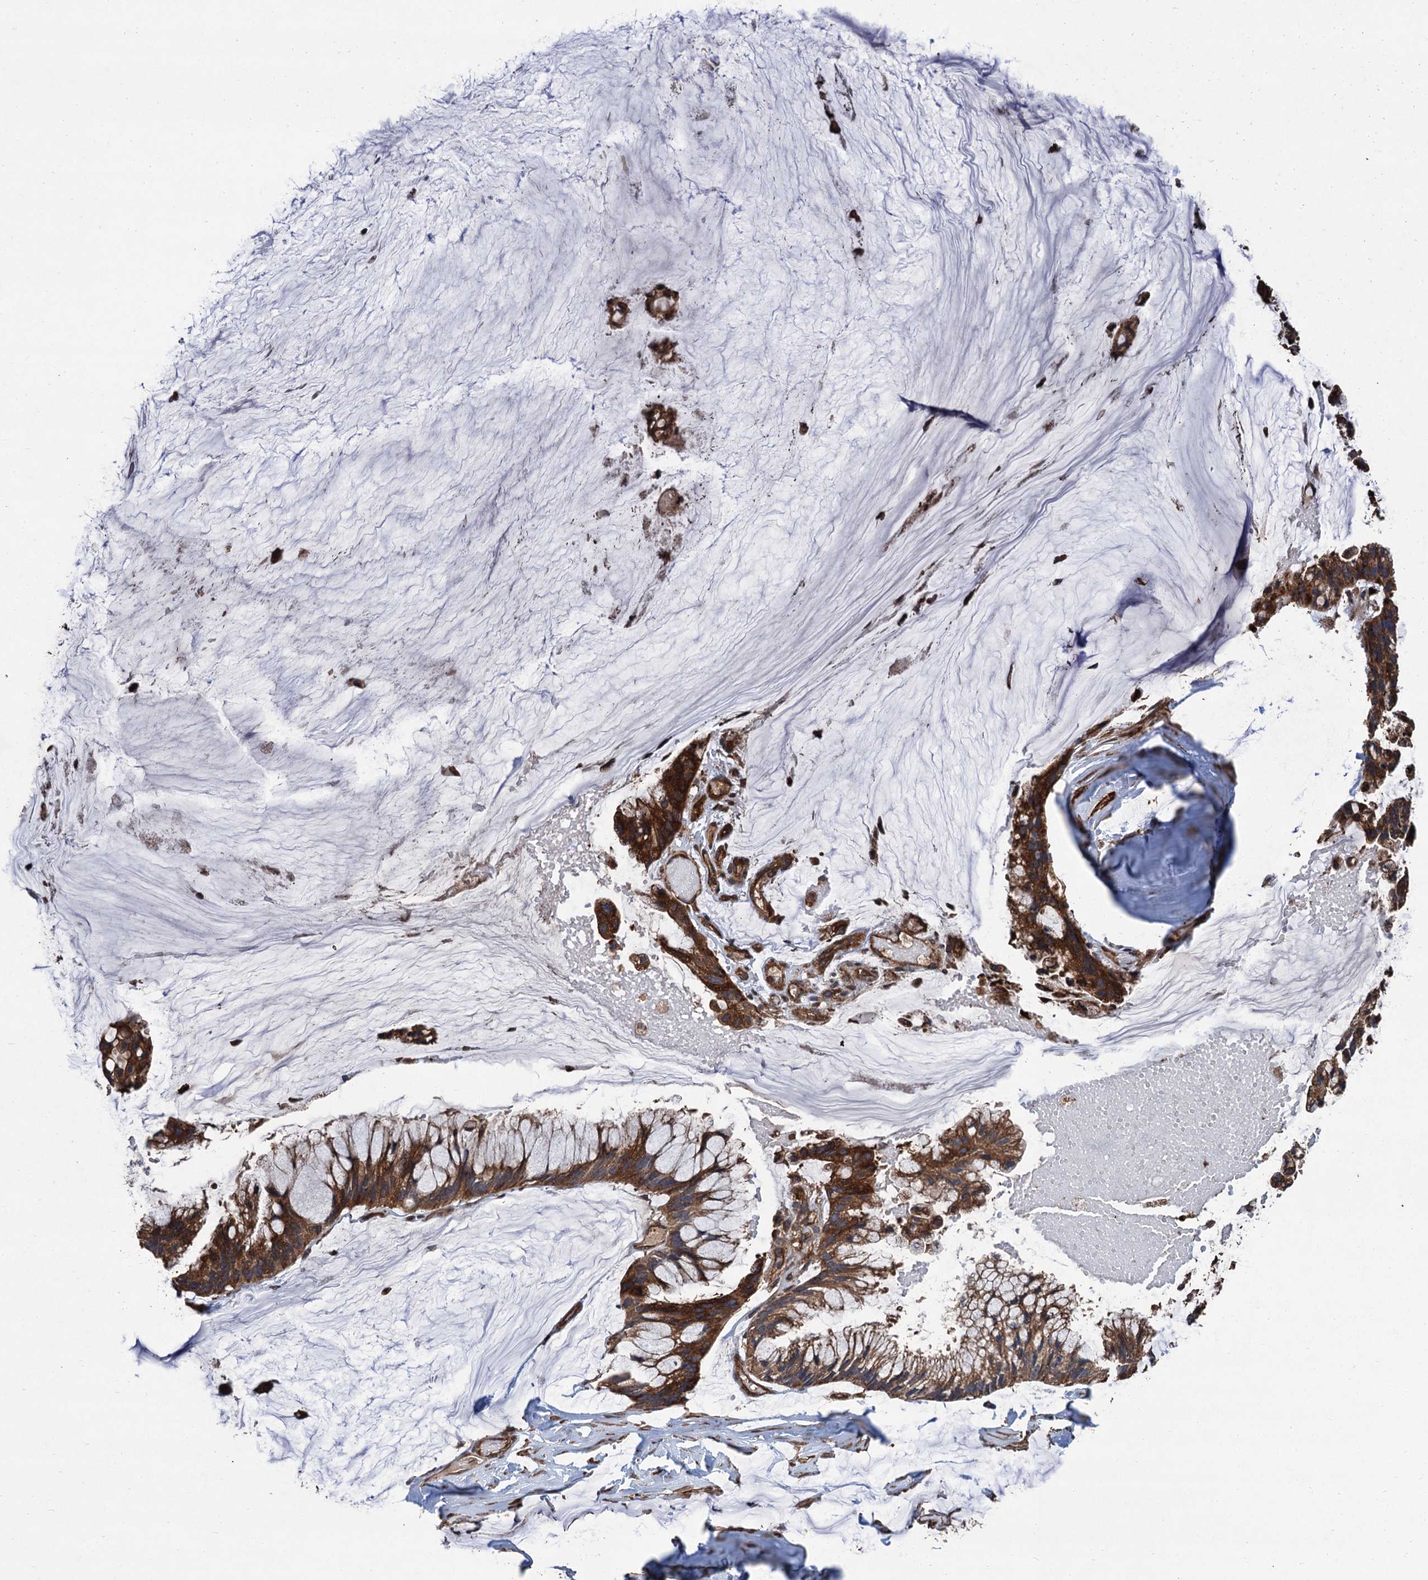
{"staining": {"intensity": "strong", "quantity": ">75%", "location": "cytoplasmic/membranous"}, "tissue": "ovarian cancer", "cell_type": "Tumor cells", "image_type": "cancer", "snomed": [{"axis": "morphology", "description": "Cystadenocarcinoma, mucinous, NOS"}, {"axis": "topography", "description": "Ovary"}], "caption": "Tumor cells reveal strong cytoplasmic/membranous positivity in approximately >75% of cells in ovarian cancer (mucinous cystadenocarcinoma).", "gene": "PPP4R1", "patient": {"sex": "female", "age": 39}}